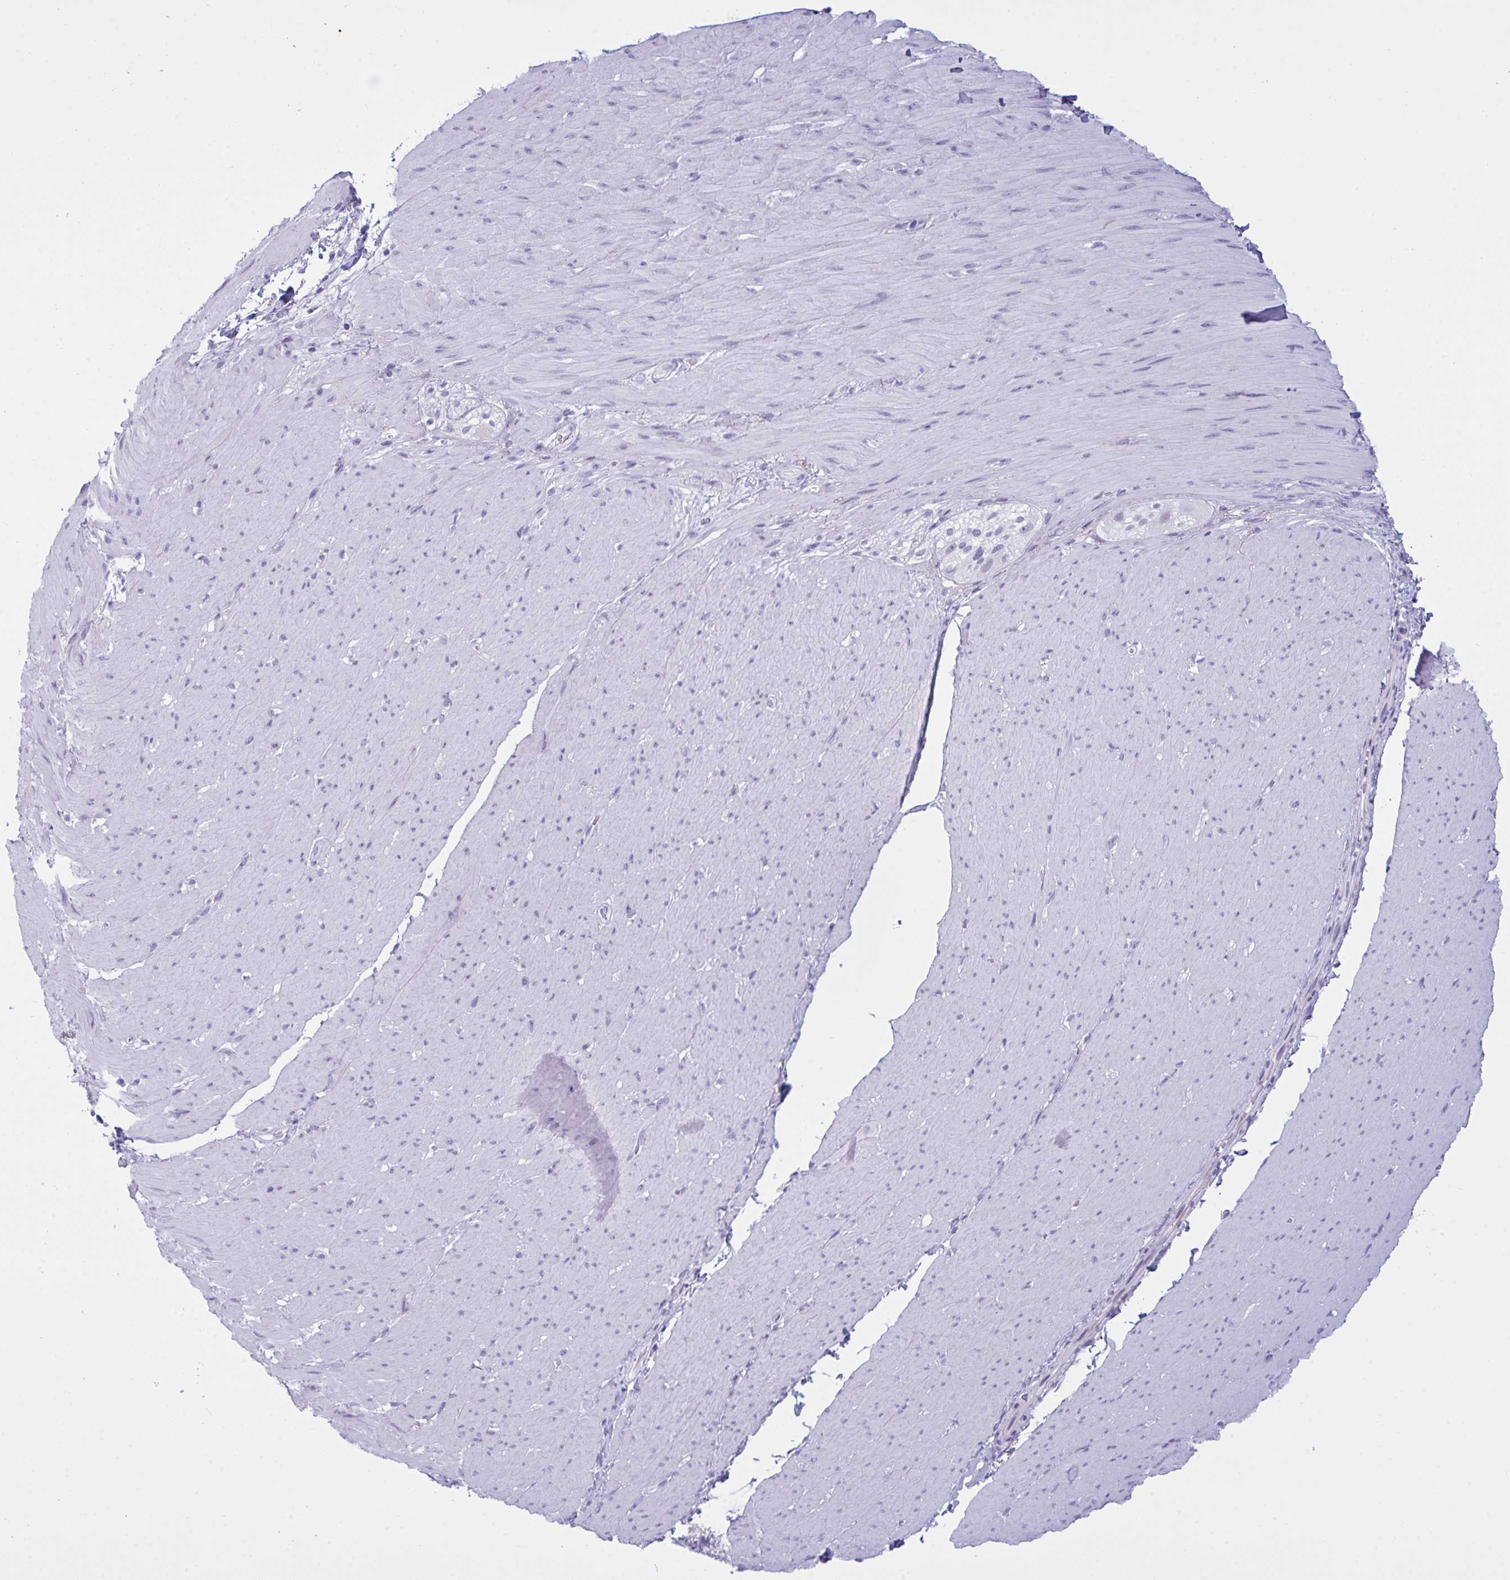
{"staining": {"intensity": "negative", "quantity": "none", "location": "none"}, "tissue": "smooth muscle", "cell_type": "Smooth muscle cells", "image_type": "normal", "snomed": [{"axis": "morphology", "description": "Normal tissue, NOS"}, {"axis": "topography", "description": "Smooth muscle"}, {"axis": "topography", "description": "Rectum"}], "caption": "IHC of unremarkable human smooth muscle displays no positivity in smooth muscle cells. Nuclei are stained in blue.", "gene": "ELN", "patient": {"sex": "male", "age": 53}}